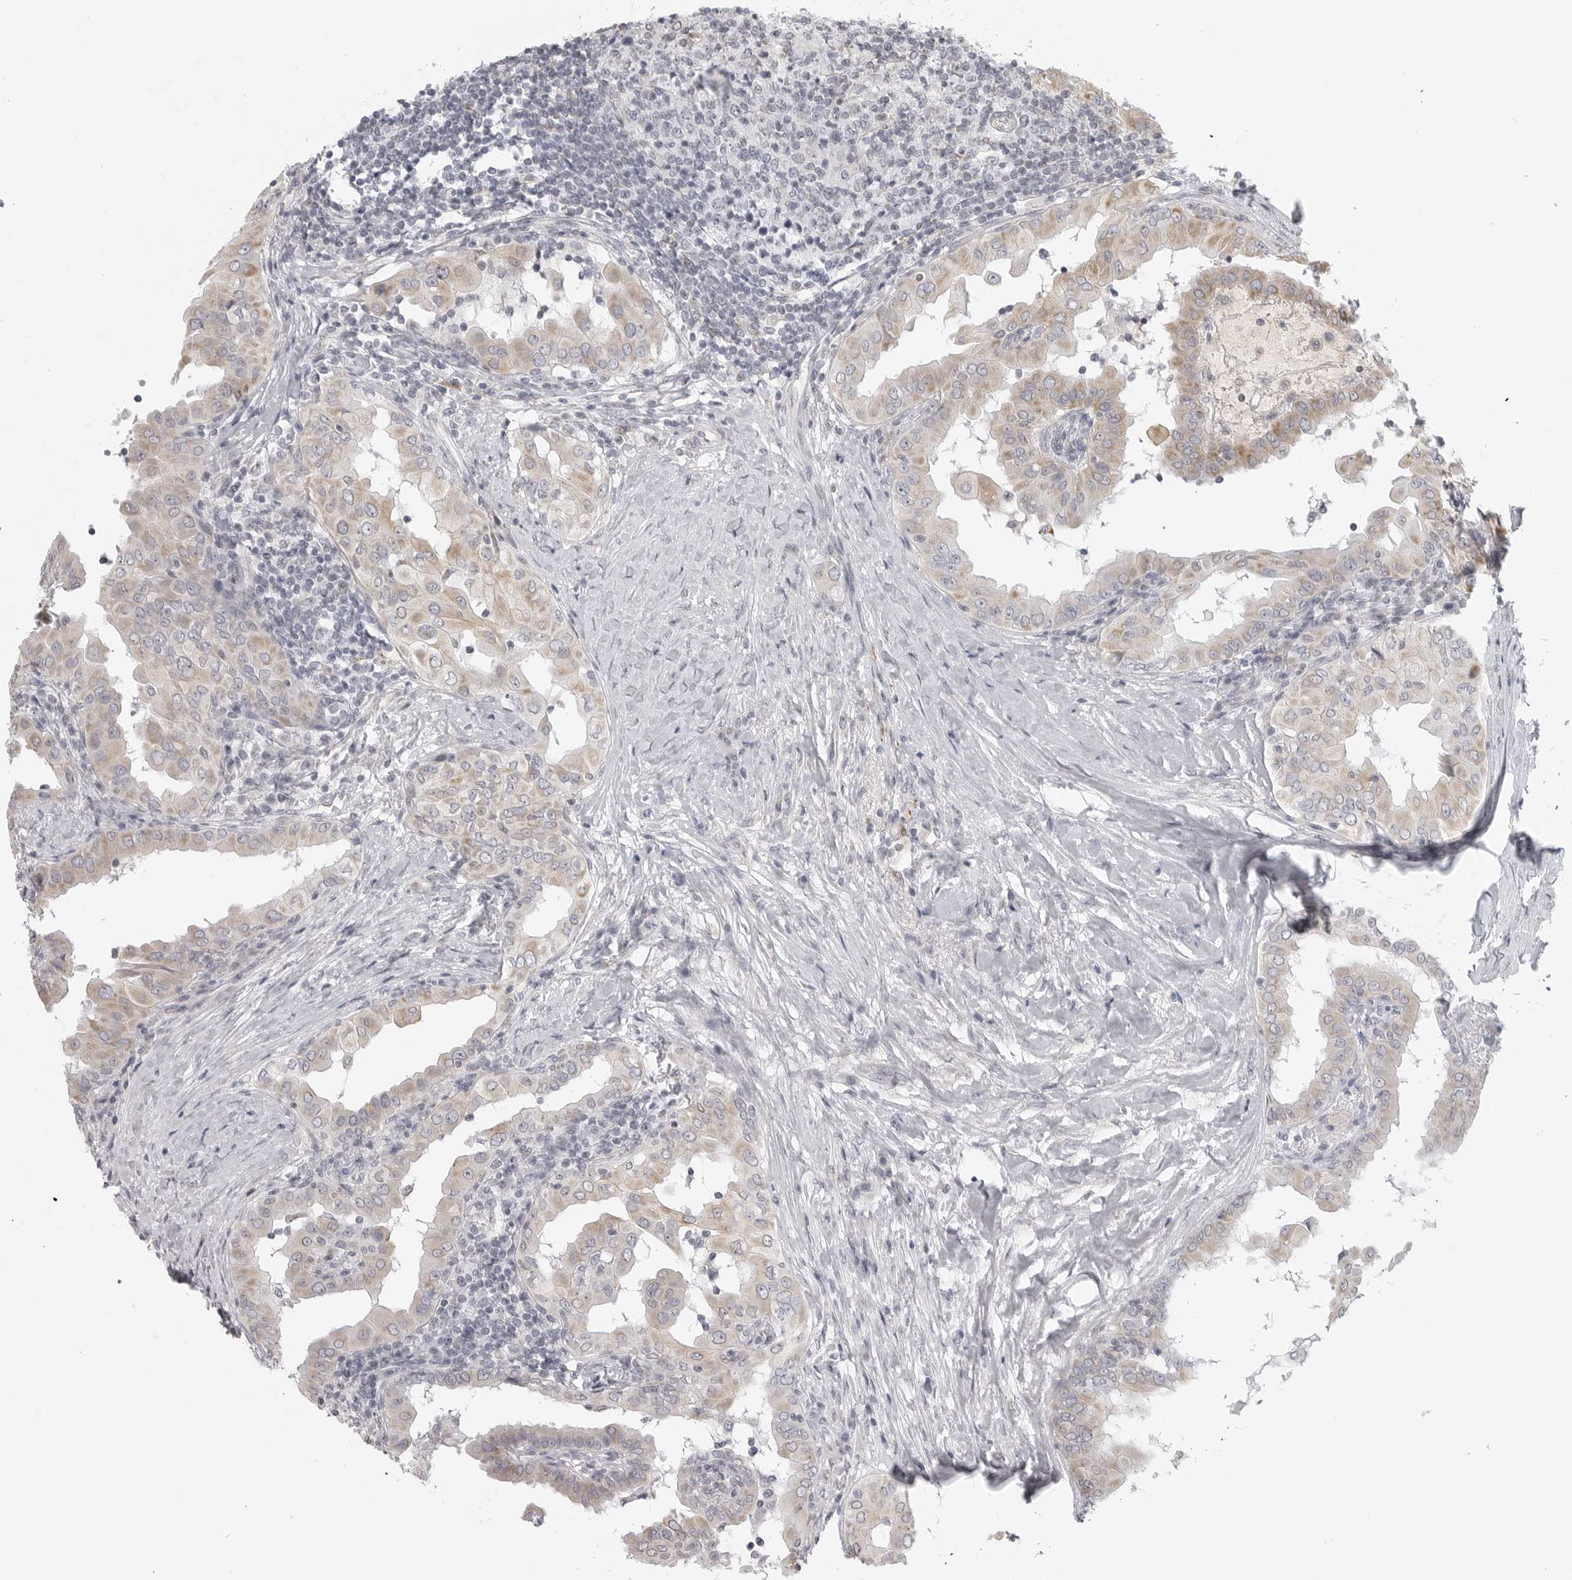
{"staining": {"intensity": "weak", "quantity": "25%-75%", "location": "cytoplasmic/membranous"}, "tissue": "thyroid cancer", "cell_type": "Tumor cells", "image_type": "cancer", "snomed": [{"axis": "morphology", "description": "Papillary adenocarcinoma, NOS"}, {"axis": "topography", "description": "Thyroid gland"}], "caption": "Immunohistochemical staining of human thyroid cancer demonstrates low levels of weak cytoplasmic/membranous expression in about 25%-75% of tumor cells.", "gene": "MAP7D1", "patient": {"sex": "male", "age": 33}}